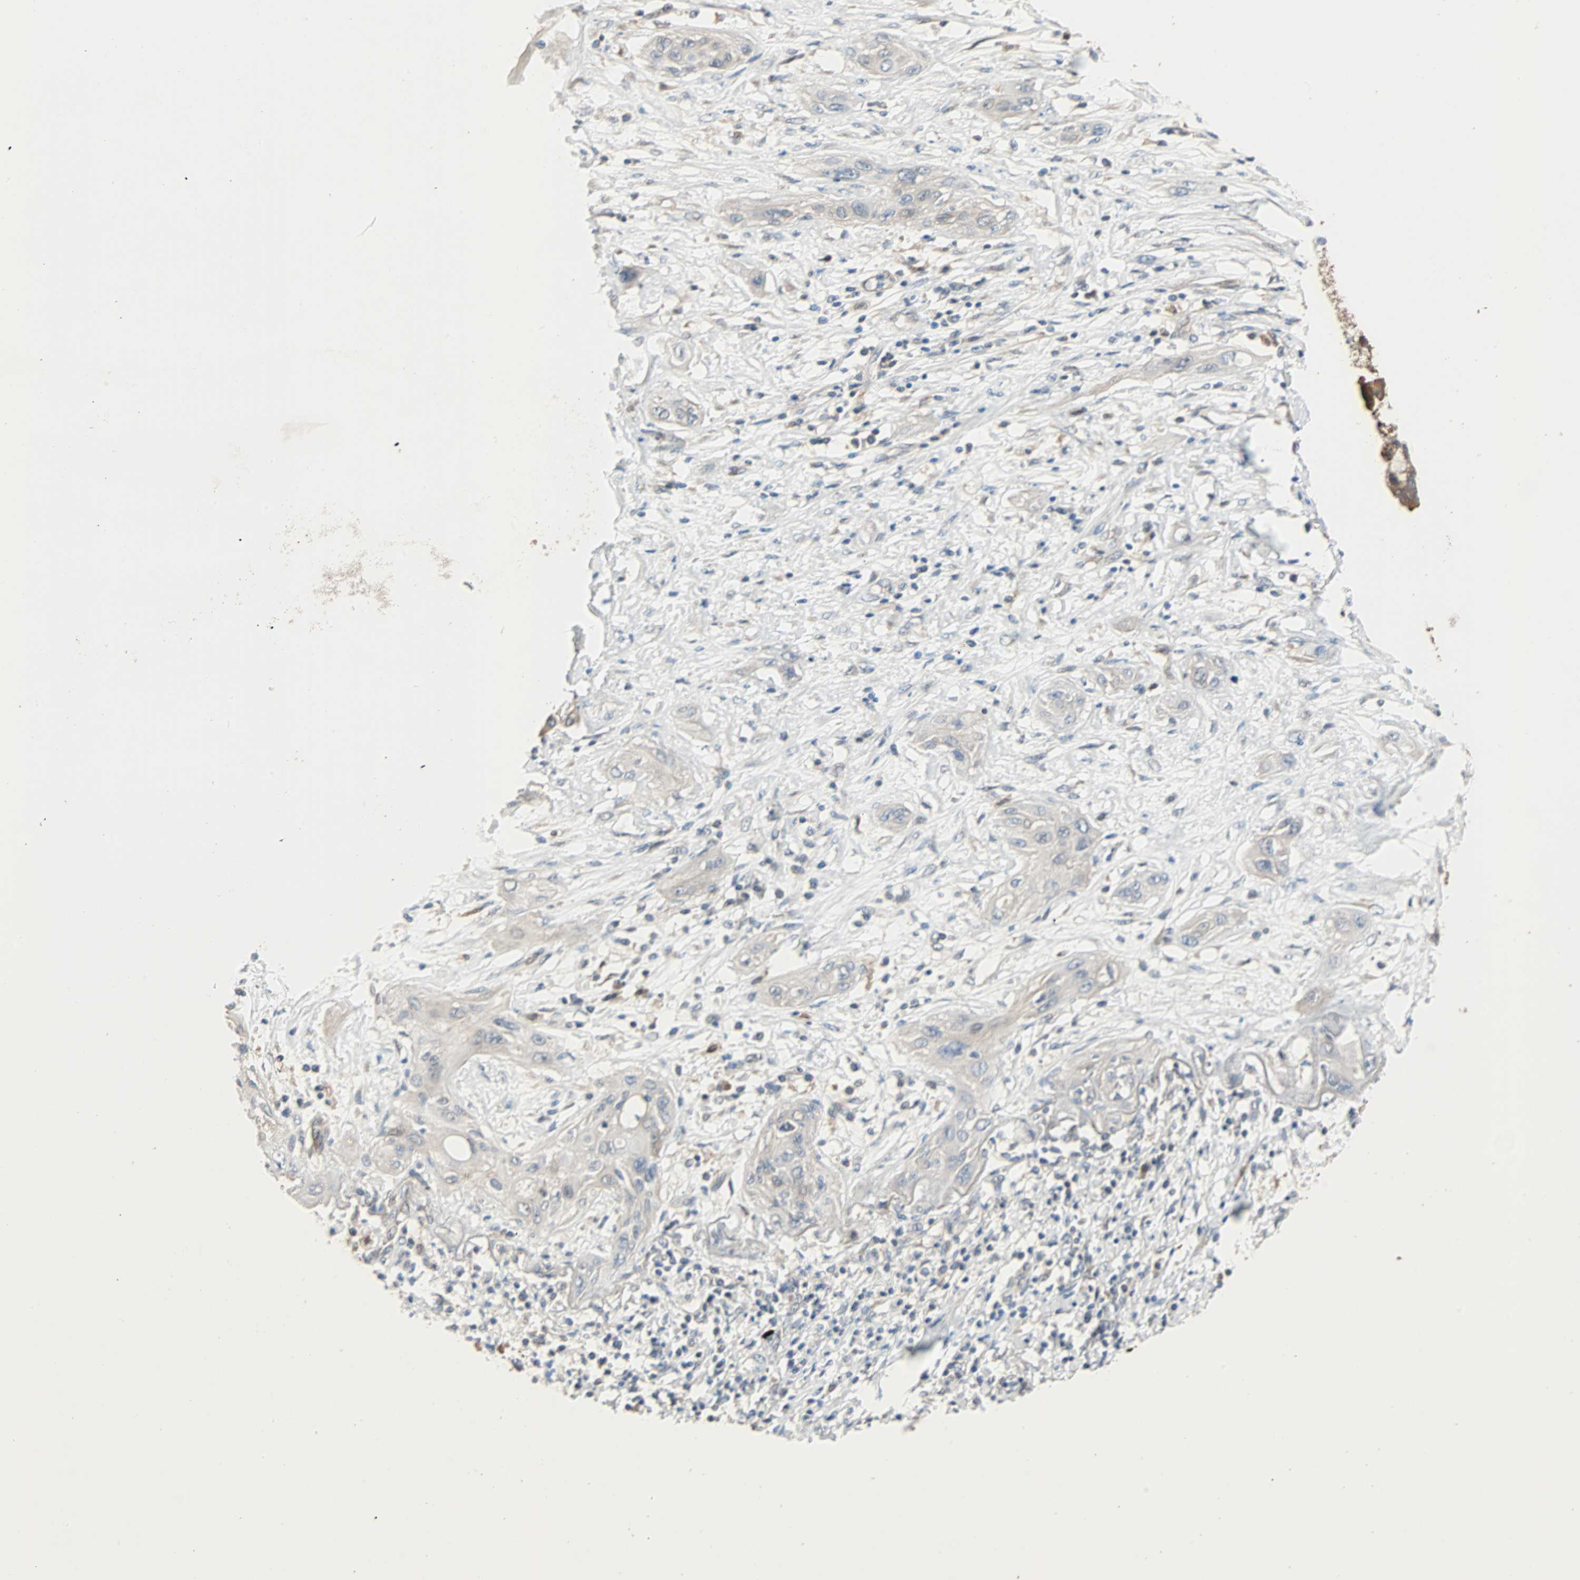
{"staining": {"intensity": "negative", "quantity": "none", "location": "none"}, "tissue": "lung cancer", "cell_type": "Tumor cells", "image_type": "cancer", "snomed": [{"axis": "morphology", "description": "Squamous cell carcinoma, NOS"}, {"axis": "topography", "description": "Lung"}], "caption": "The IHC micrograph has no significant staining in tumor cells of lung cancer tissue.", "gene": "PRDX1", "patient": {"sex": "female", "age": 47}}